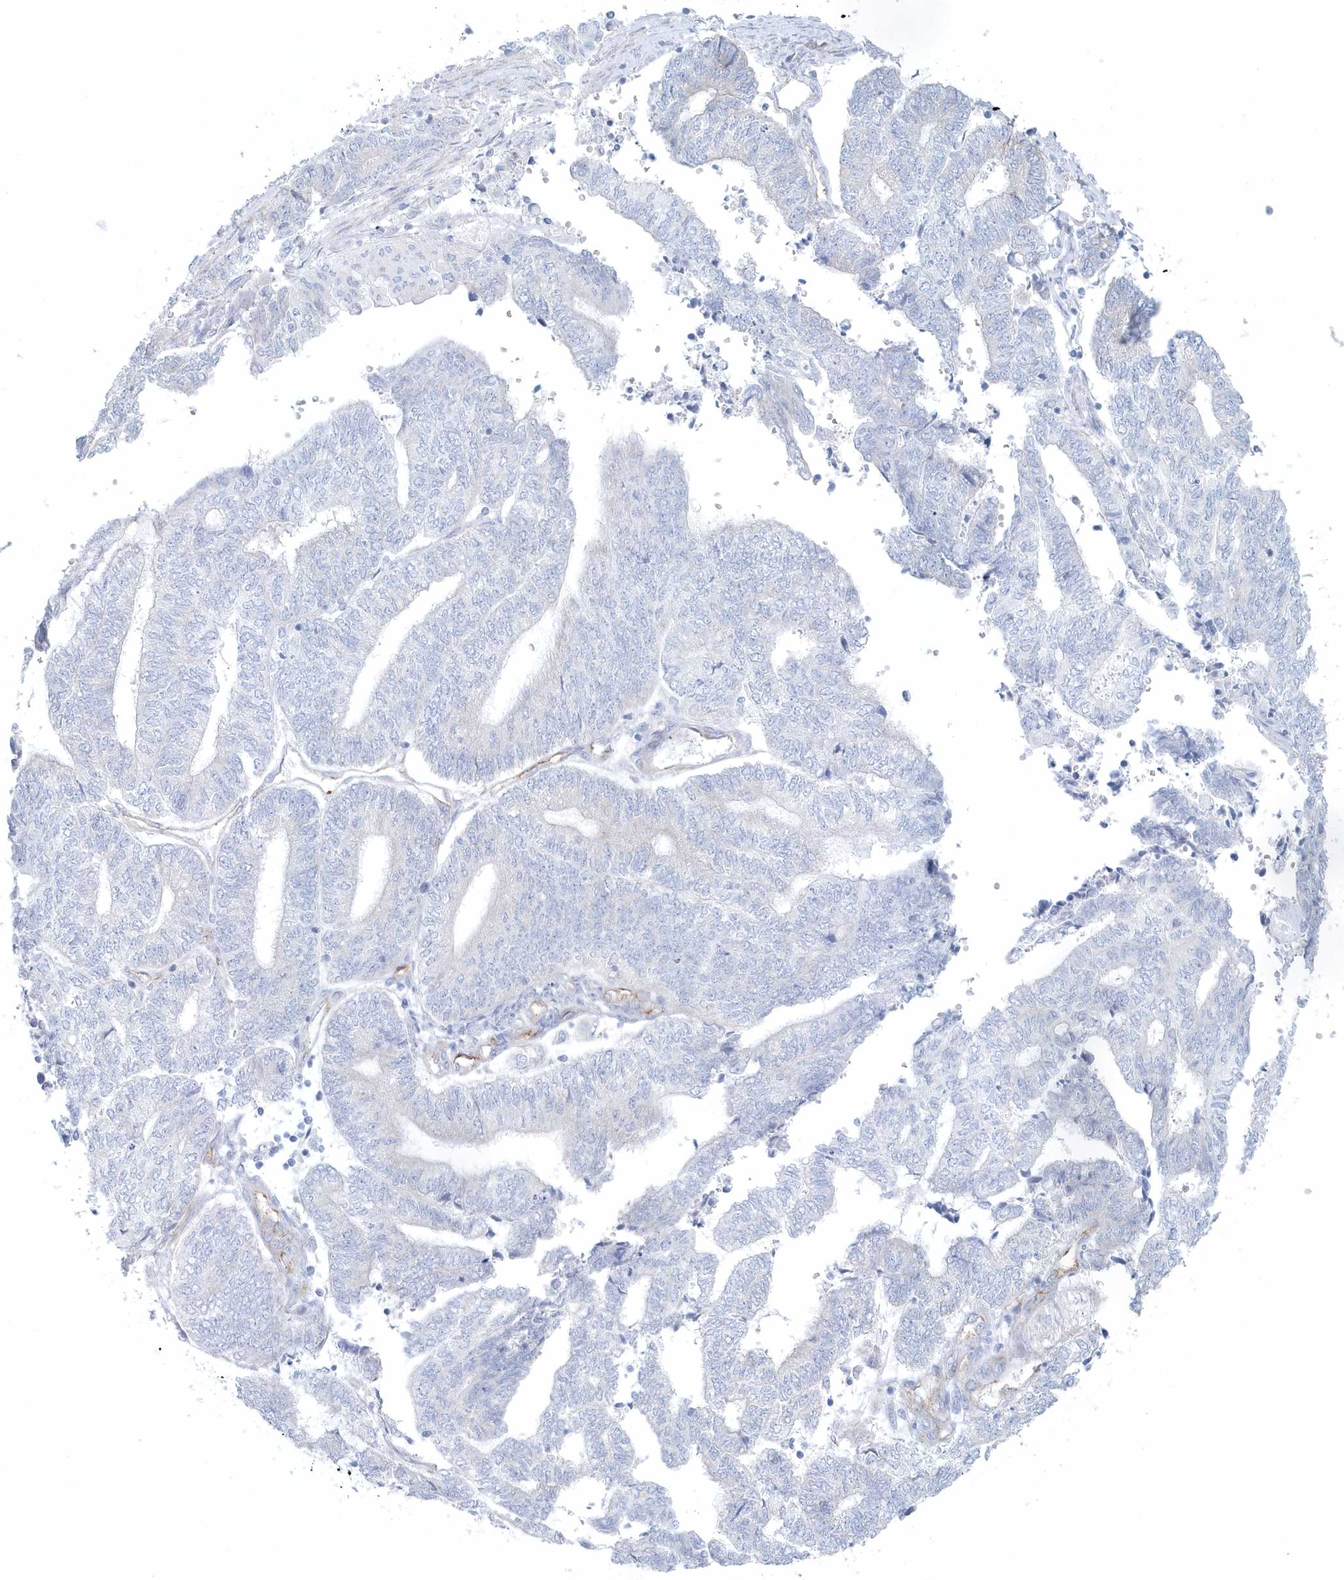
{"staining": {"intensity": "negative", "quantity": "none", "location": "none"}, "tissue": "endometrial cancer", "cell_type": "Tumor cells", "image_type": "cancer", "snomed": [{"axis": "morphology", "description": "Adenocarcinoma, NOS"}, {"axis": "topography", "description": "Uterus"}, {"axis": "topography", "description": "Endometrium"}], "caption": "Immunohistochemistry (IHC) of endometrial adenocarcinoma reveals no positivity in tumor cells.", "gene": "GPR152", "patient": {"sex": "female", "age": 70}}